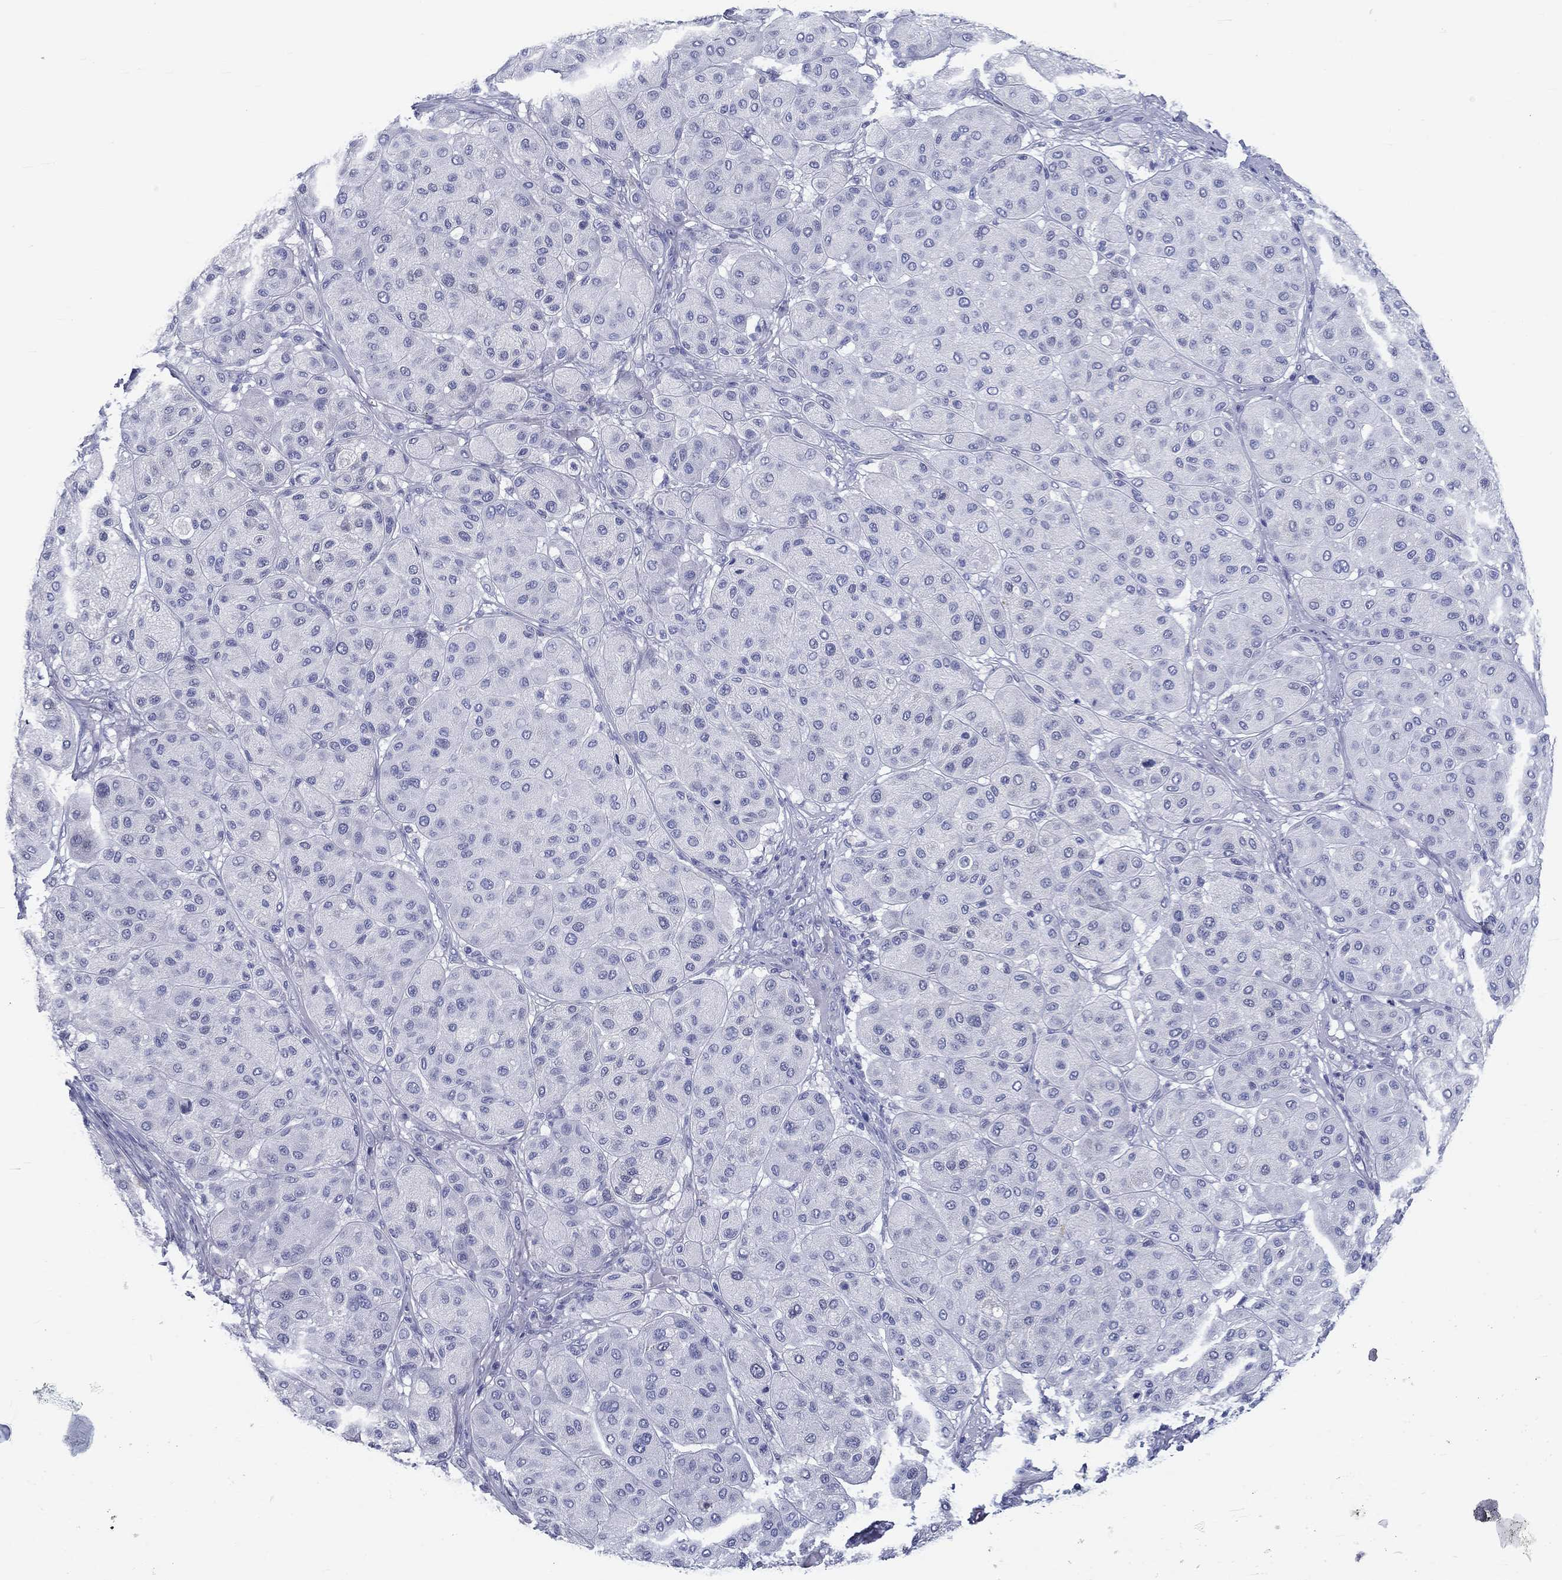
{"staining": {"intensity": "negative", "quantity": "none", "location": "none"}, "tissue": "melanoma", "cell_type": "Tumor cells", "image_type": "cancer", "snomed": [{"axis": "morphology", "description": "Malignant melanoma, Metastatic site"}, {"axis": "topography", "description": "Smooth muscle"}], "caption": "Immunohistochemistry micrograph of human melanoma stained for a protein (brown), which shows no expression in tumor cells.", "gene": "CD40LG", "patient": {"sex": "male", "age": 41}}